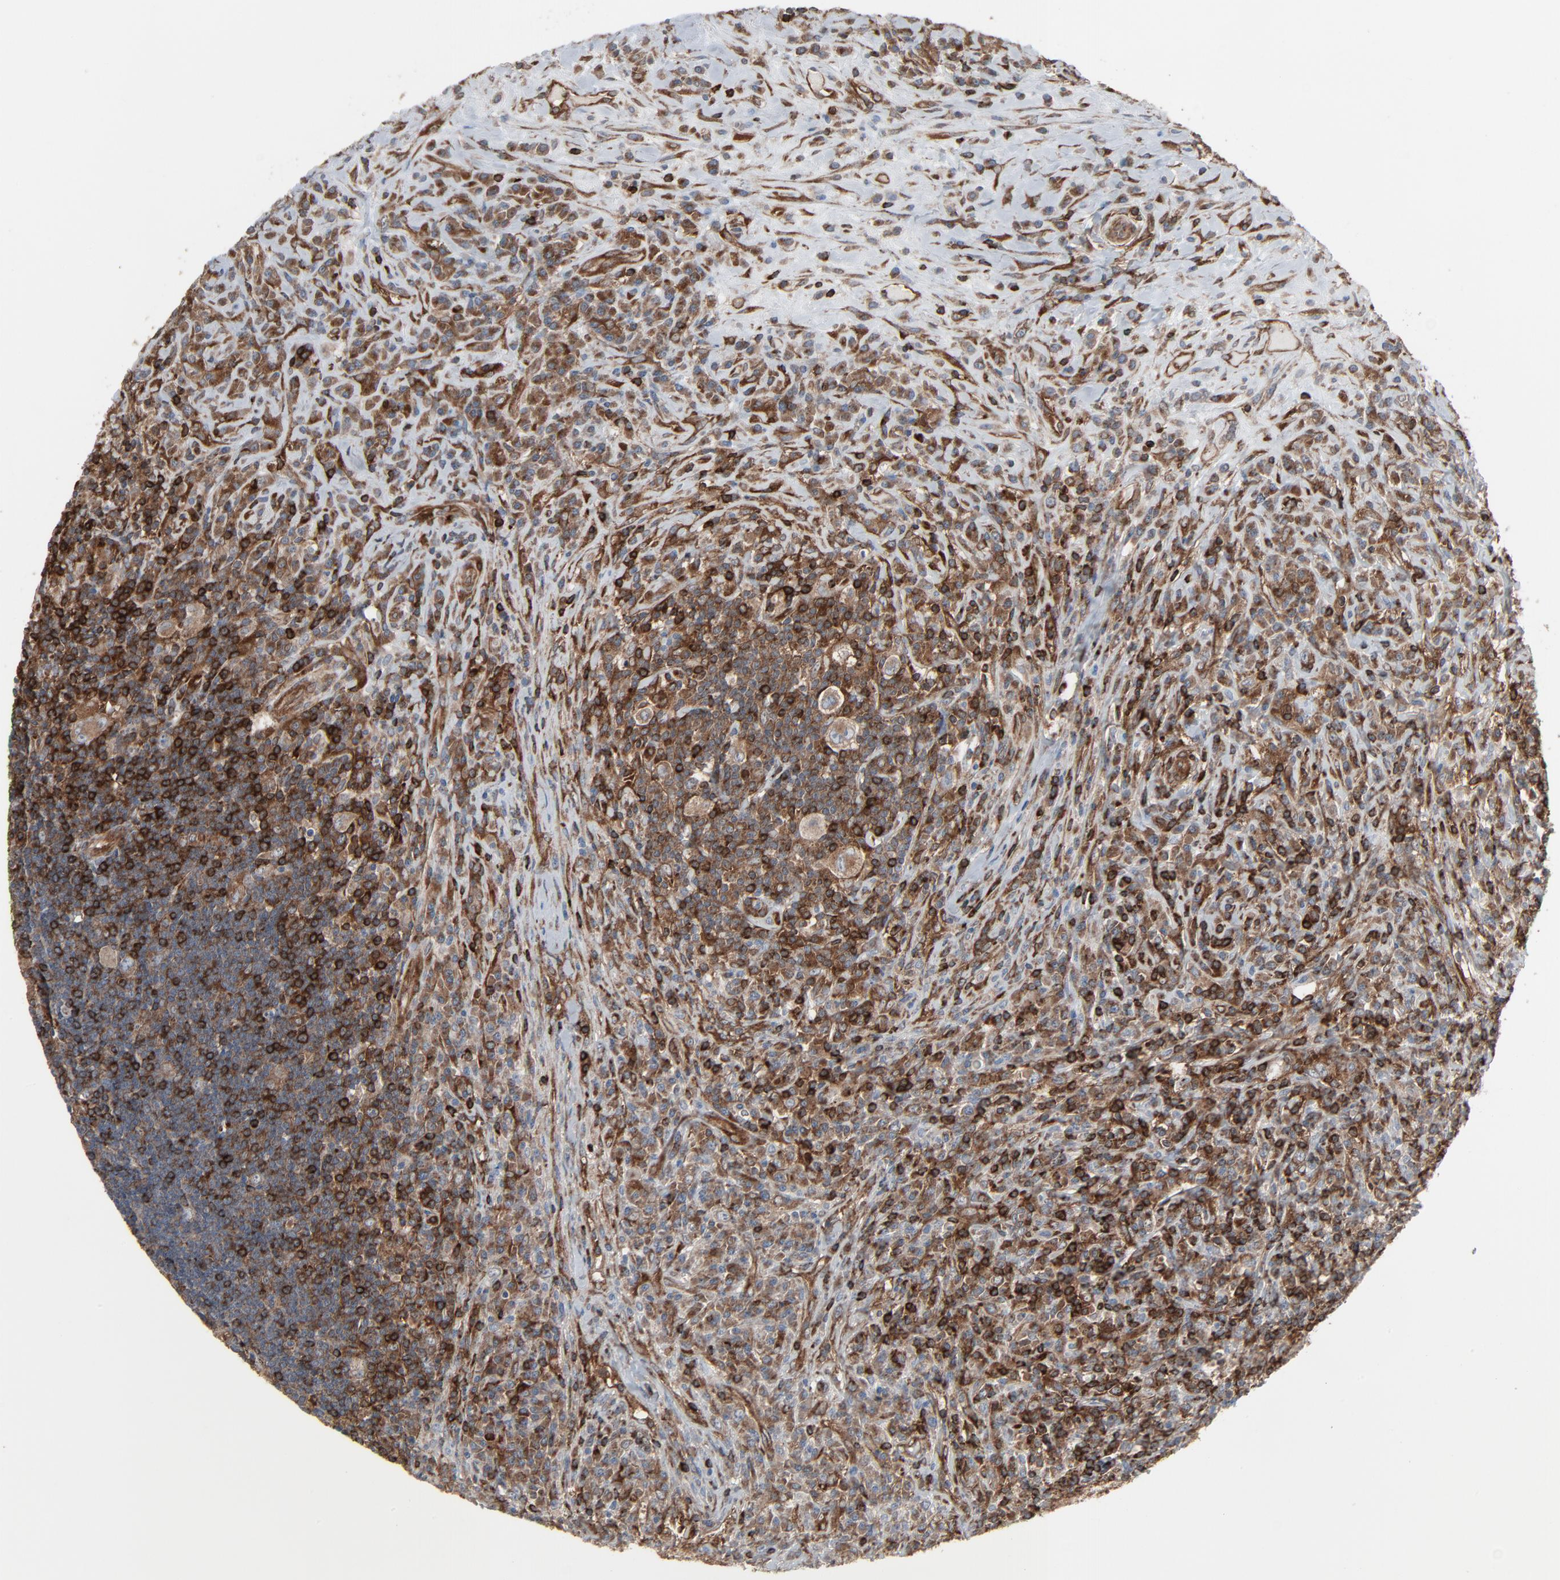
{"staining": {"intensity": "strong", "quantity": "25%-75%", "location": "cytoplasmic/membranous"}, "tissue": "lymphoma", "cell_type": "Tumor cells", "image_type": "cancer", "snomed": [{"axis": "morphology", "description": "Hodgkin's disease, NOS"}, {"axis": "topography", "description": "Lymph node"}], "caption": "Strong cytoplasmic/membranous protein staining is appreciated in approximately 25%-75% of tumor cells in lymphoma. The staining was performed using DAB (3,3'-diaminobenzidine), with brown indicating positive protein expression. Nuclei are stained blue with hematoxylin.", "gene": "OPTN", "patient": {"sex": "female", "age": 25}}